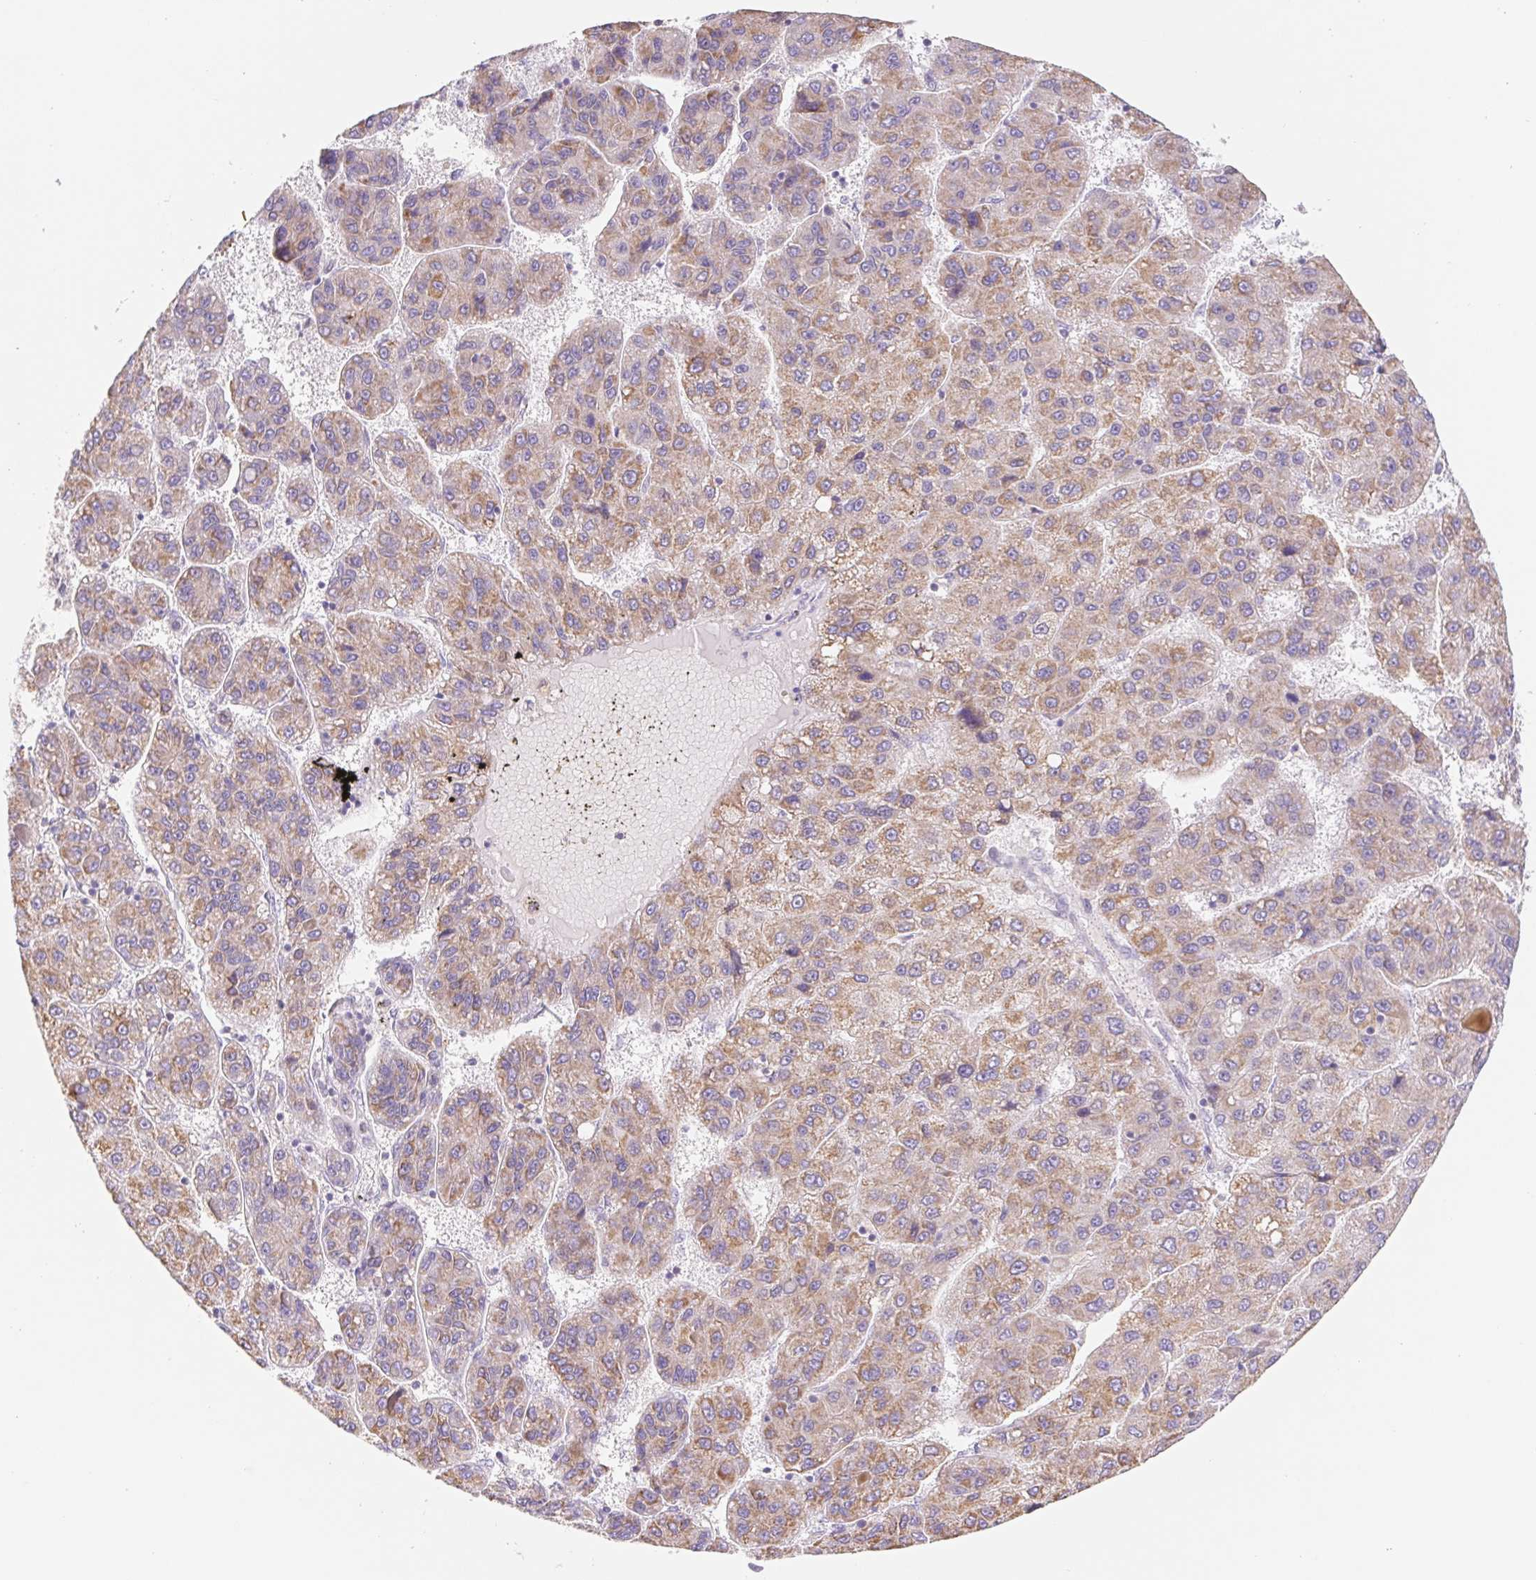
{"staining": {"intensity": "moderate", "quantity": ">75%", "location": "cytoplasmic/membranous"}, "tissue": "liver cancer", "cell_type": "Tumor cells", "image_type": "cancer", "snomed": [{"axis": "morphology", "description": "Carcinoma, Hepatocellular, NOS"}, {"axis": "topography", "description": "Liver"}], "caption": "Liver cancer stained with immunohistochemistry exhibits moderate cytoplasmic/membranous staining in approximately >75% of tumor cells.", "gene": "FKBP6", "patient": {"sex": "female", "age": 82}}